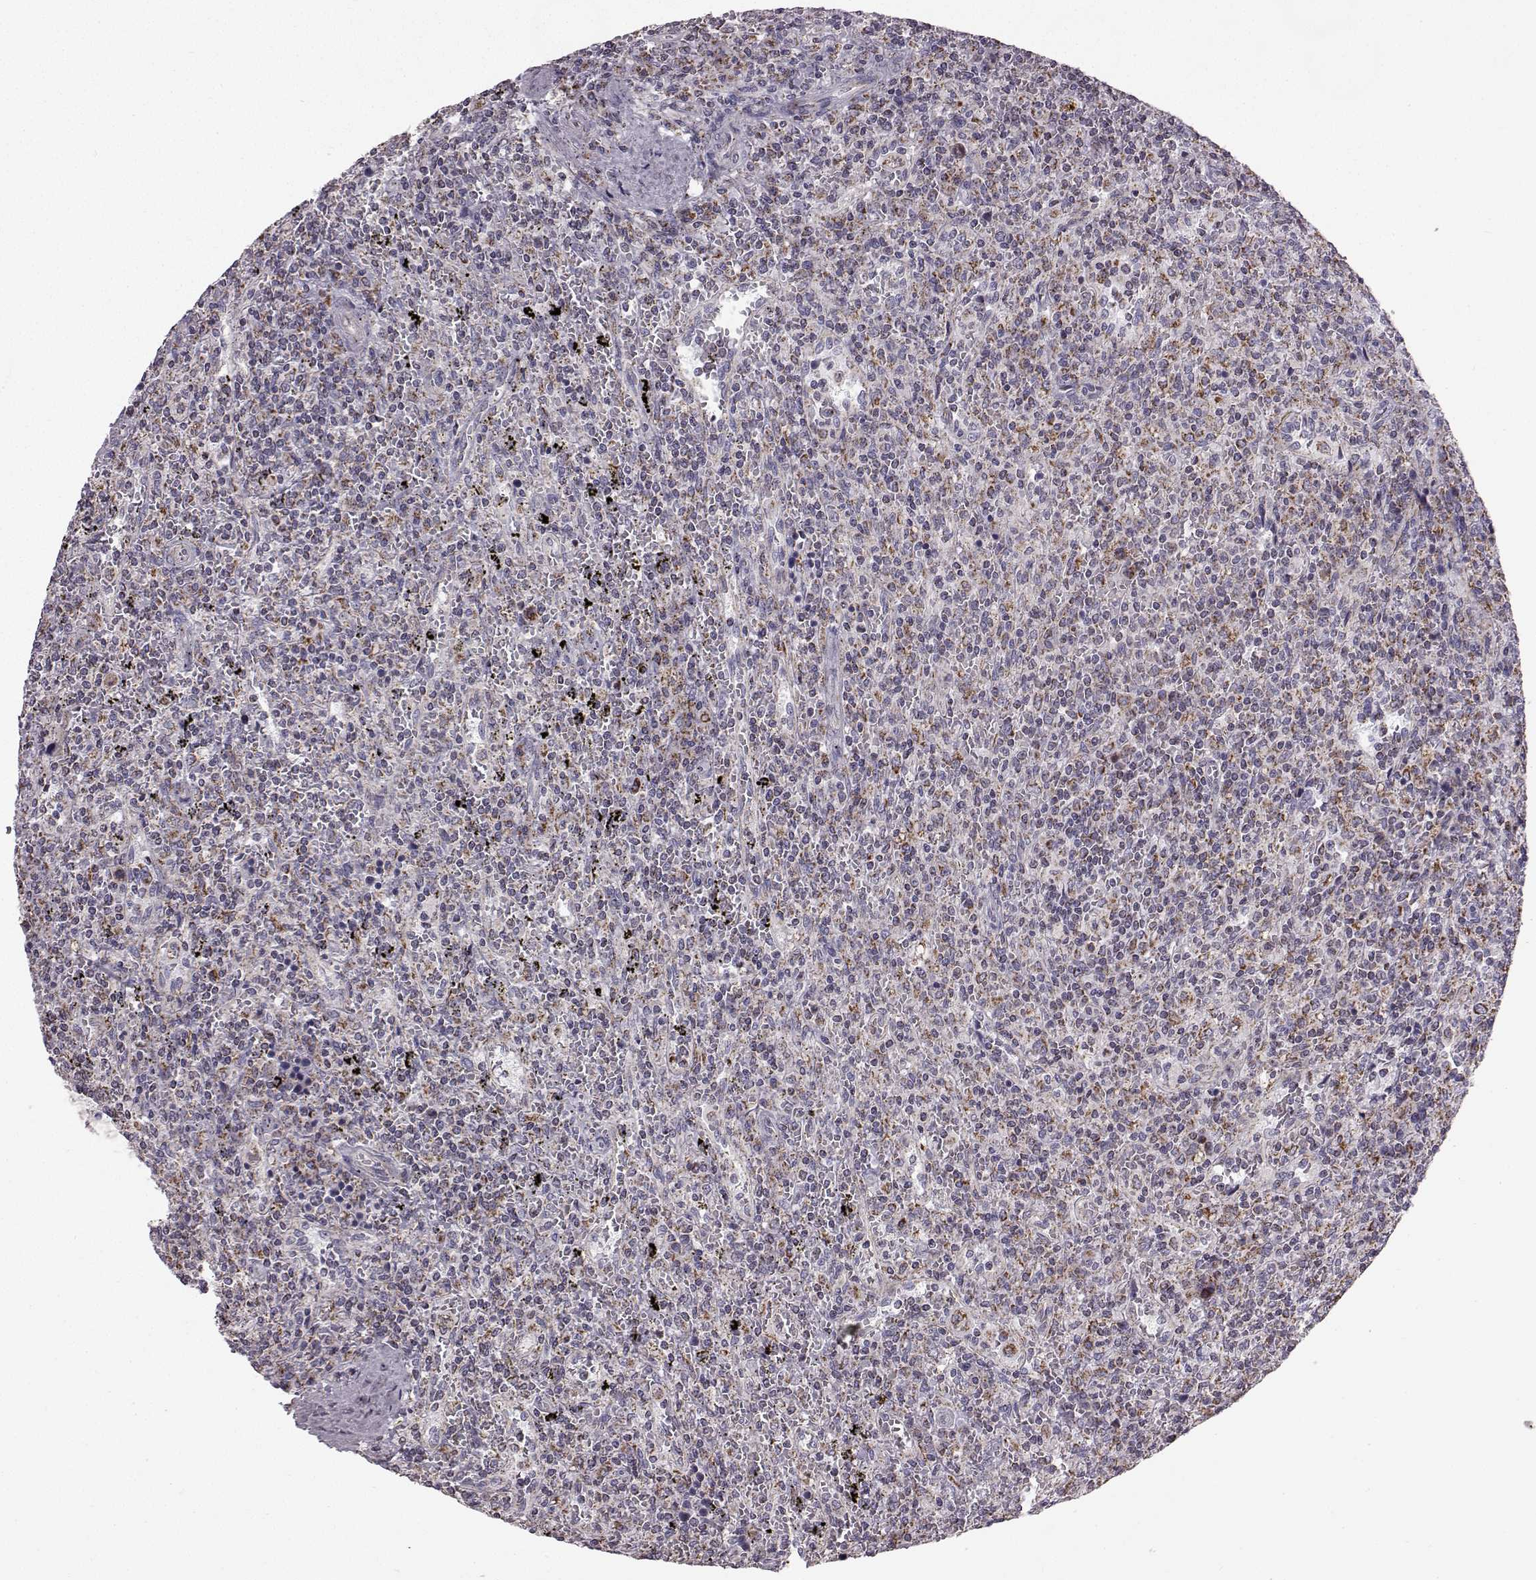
{"staining": {"intensity": "negative", "quantity": "none", "location": "none"}, "tissue": "lymphoma", "cell_type": "Tumor cells", "image_type": "cancer", "snomed": [{"axis": "morphology", "description": "Malignant lymphoma, non-Hodgkin's type, Low grade"}, {"axis": "topography", "description": "Spleen"}], "caption": "Low-grade malignant lymphoma, non-Hodgkin's type was stained to show a protein in brown. There is no significant staining in tumor cells.", "gene": "FAM8A1", "patient": {"sex": "male", "age": 62}}